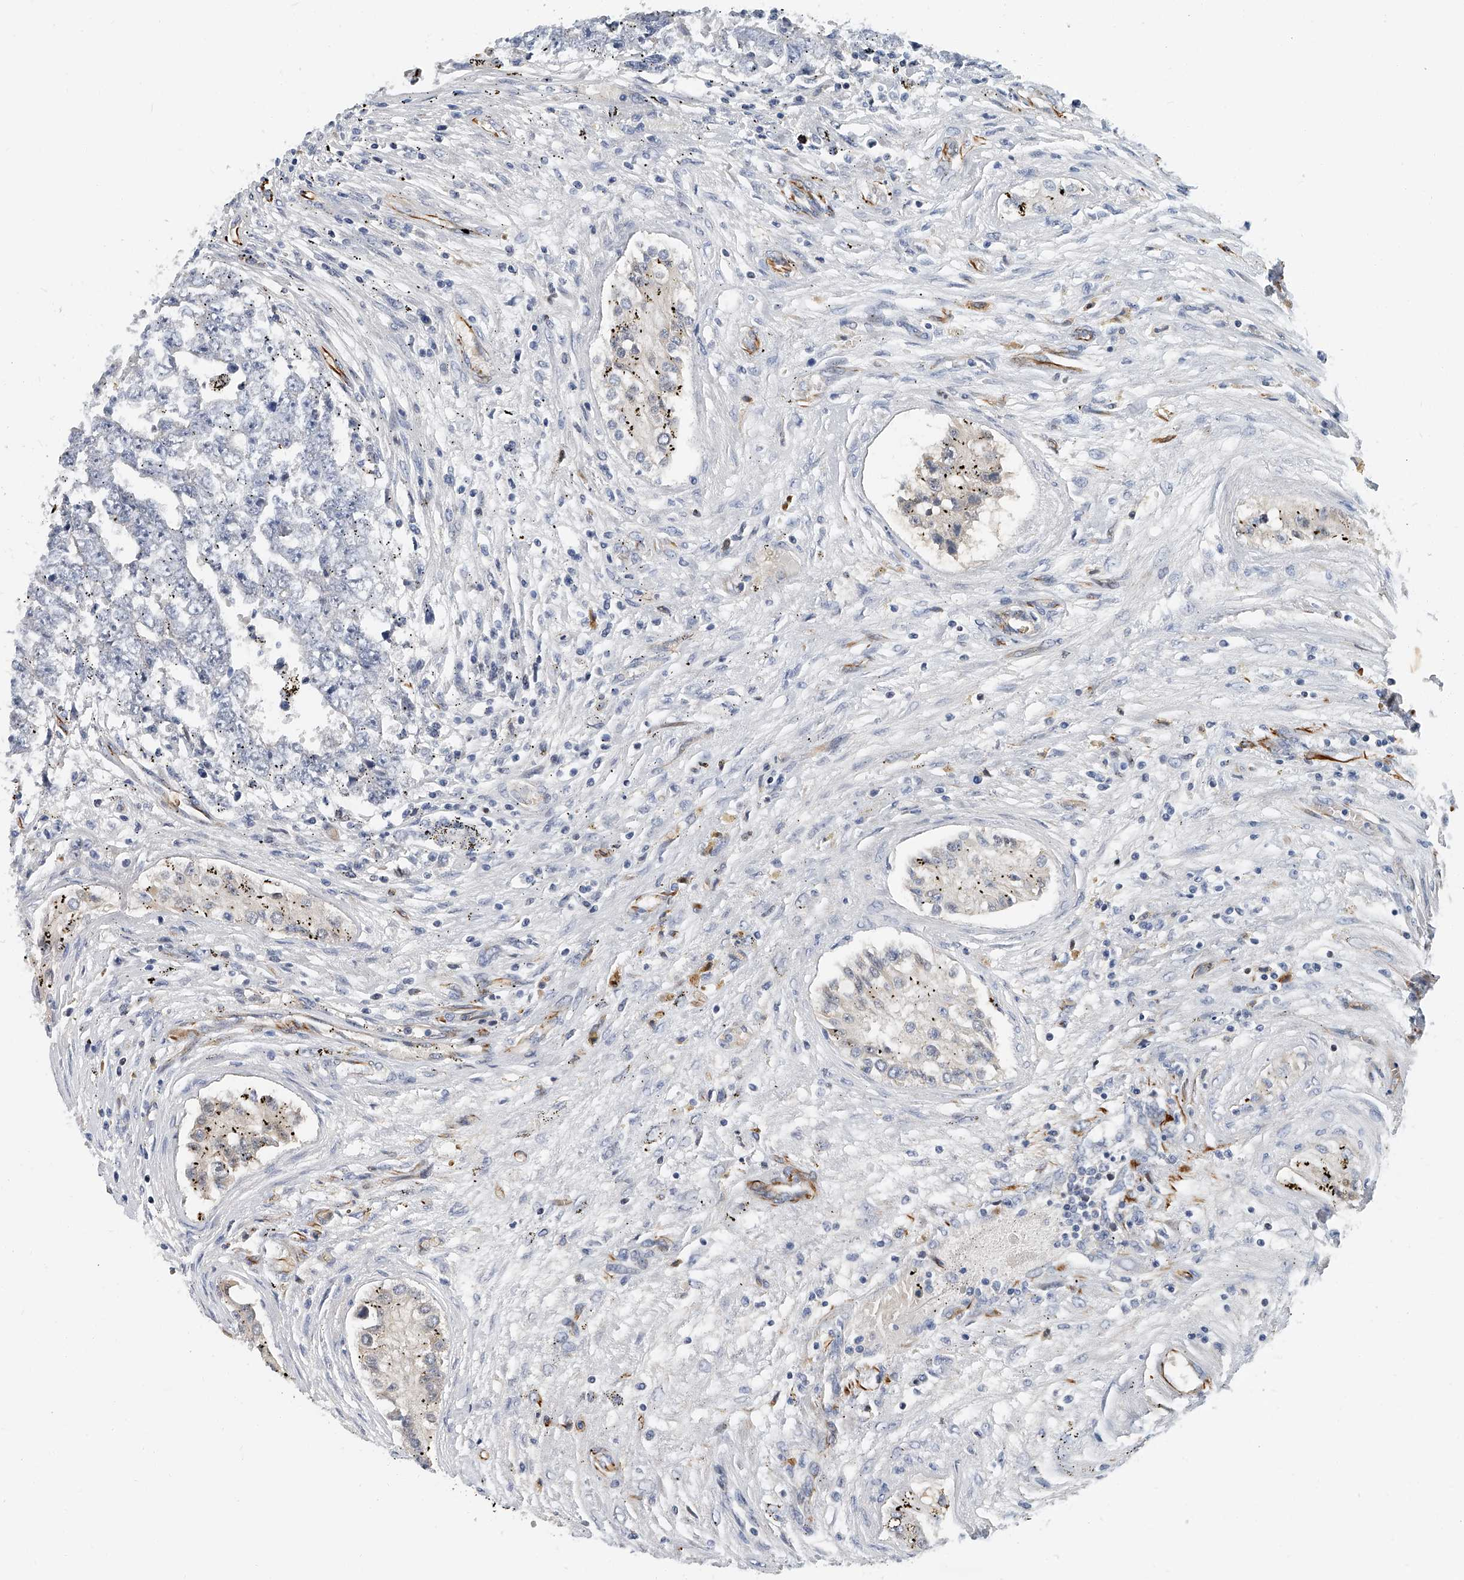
{"staining": {"intensity": "negative", "quantity": "none", "location": "none"}, "tissue": "testis cancer", "cell_type": "Tumor cells", "image_type": "cancer", "snomed": [{"axis": "morphology", "description": "Carcinoma, Embryonal, NOS"}, {"axis": "topography", "description": "Testis"}], "caption": "High magnification brightfield microscopy of testis cancer stained with DAB (brown) and counterstained with hematoxylin (blue): tumor cells show no significant expression.", "gene": "KIRREL1", "patient": {"sex": "male", "age": 25}}